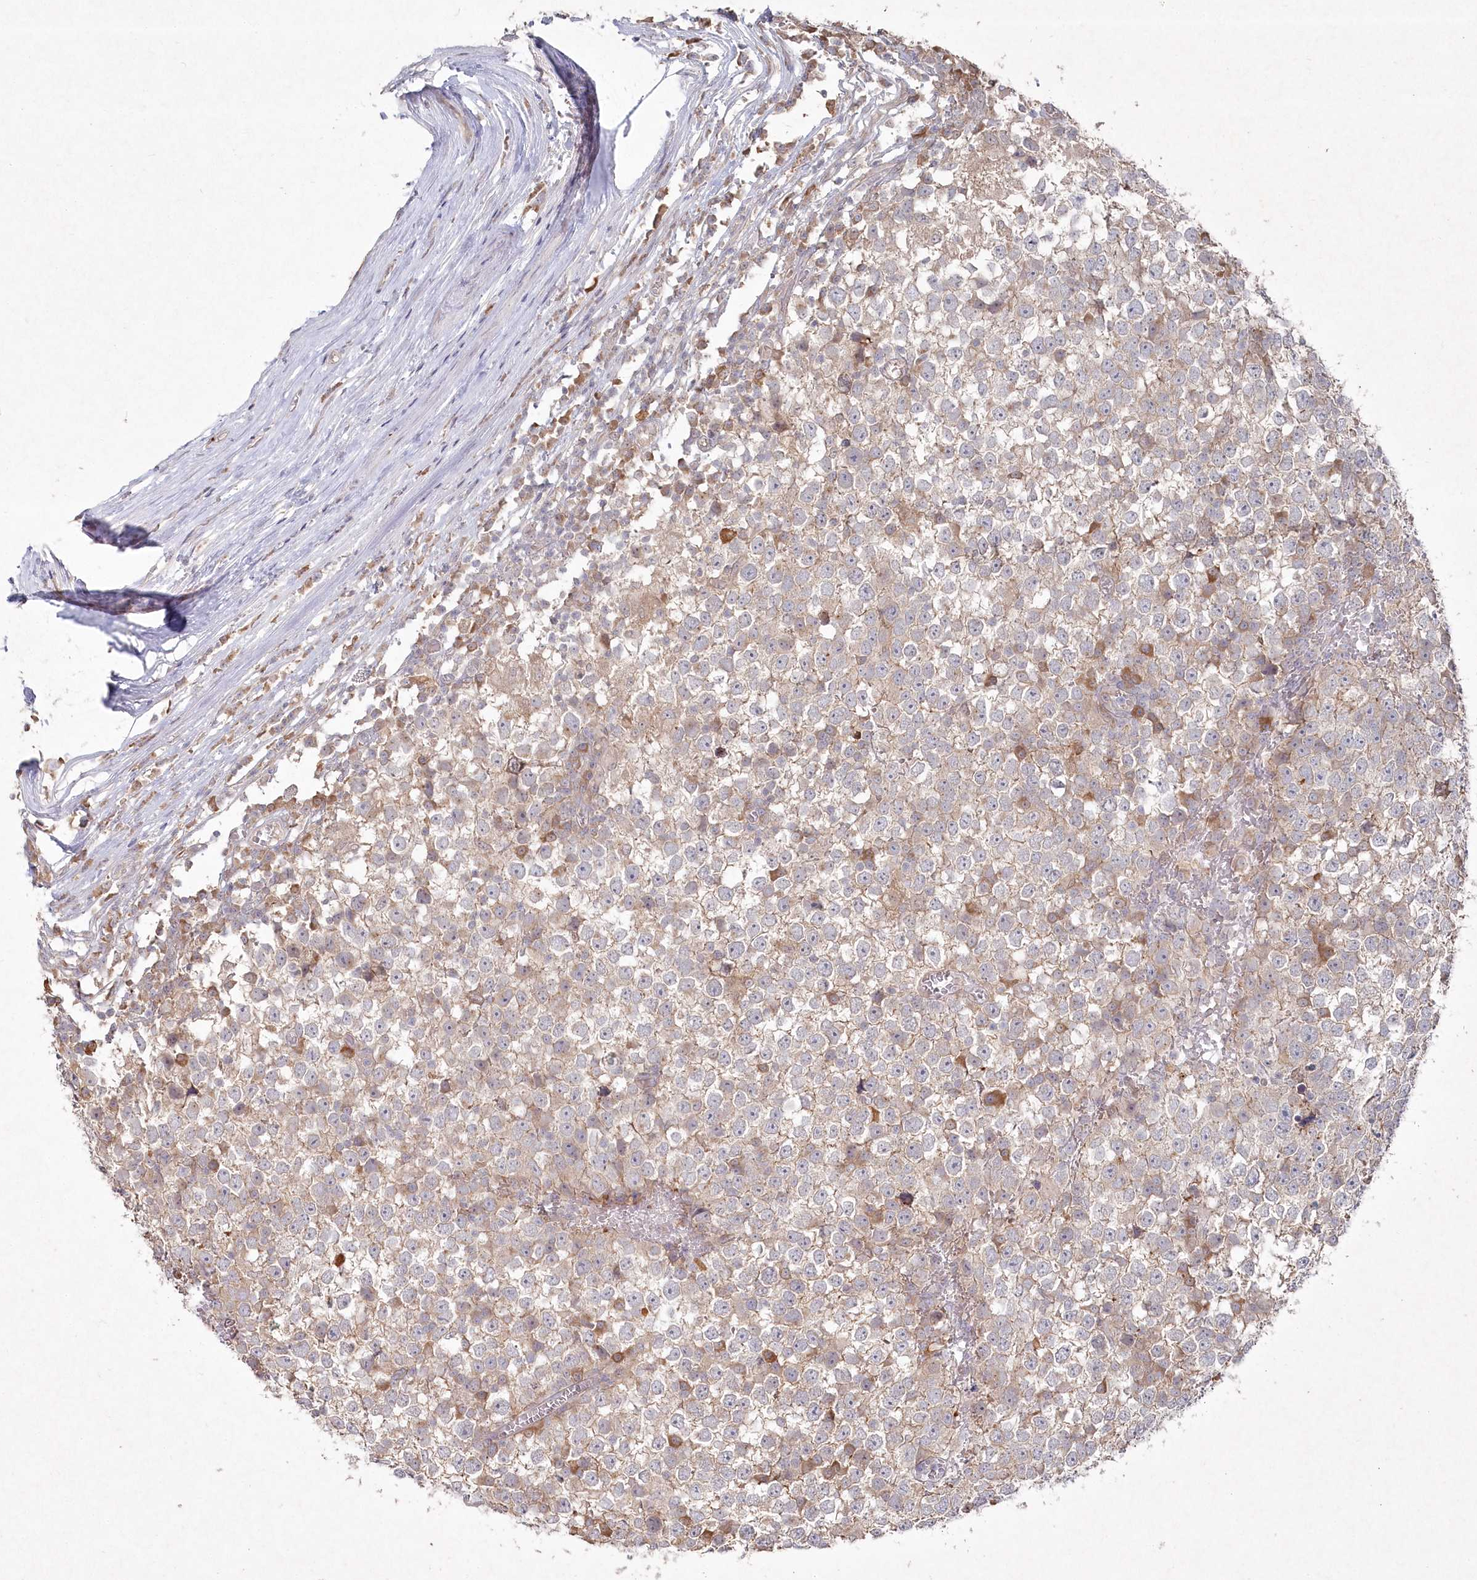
{"staining": {"intensity": "negative", "quantity": "none", "location": "none"}, "tissue": "testis cancer", "cell_type": "Tumor cells", "image_type": "cancer", "snomed": [{"axis": "morphology", "description": "Seminoma, NOS"}, {"axis": "topography", "description": "Testis"}], "caption": "An immunohistochemistry (IHC) image of testis cancer is shown. There is no staining in tumor cells of testis cancer.", "gene": "TGFBRAP1", "patient": {"sex": "male", "age": 65}}